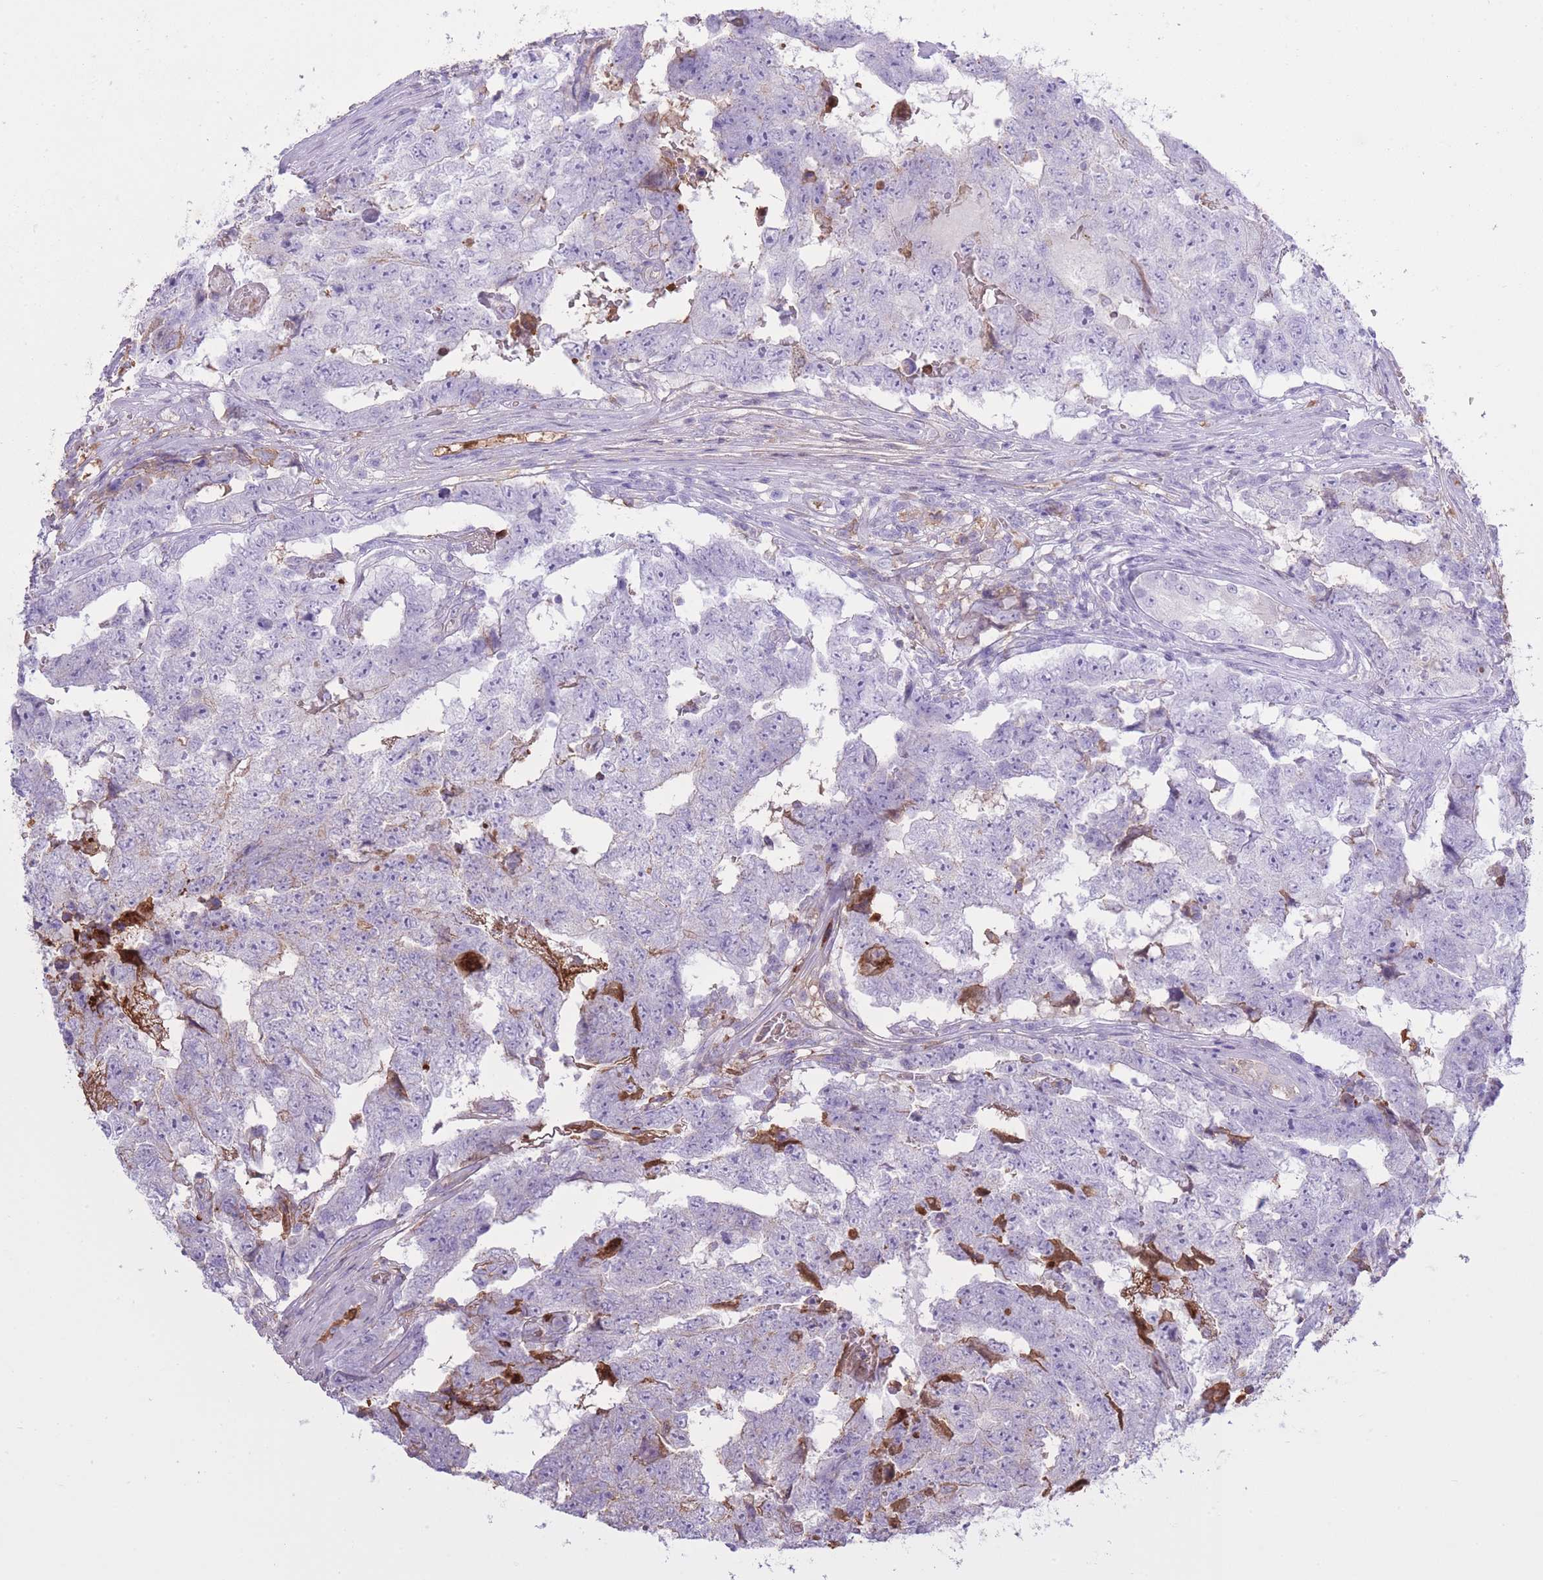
{"staining": {"intensity": "negative", "quantity": "none", "location": "none"}, "tissue": "testis cancer", "cell_type": "Tumor cells", "image_type": "cancer", "snomed": [{"axis": "morphology", "description": "Carcinoma, Embryonal, NOS"}, {"axis": "topography", "description": "Testis"}], "caption": "Immunohistochemistry of testis cancer (embryonal carcinoma) displays no positivity in tumor cells.", "gene": "AP3S2", "patient": {"sex": "male", "age": 25}}